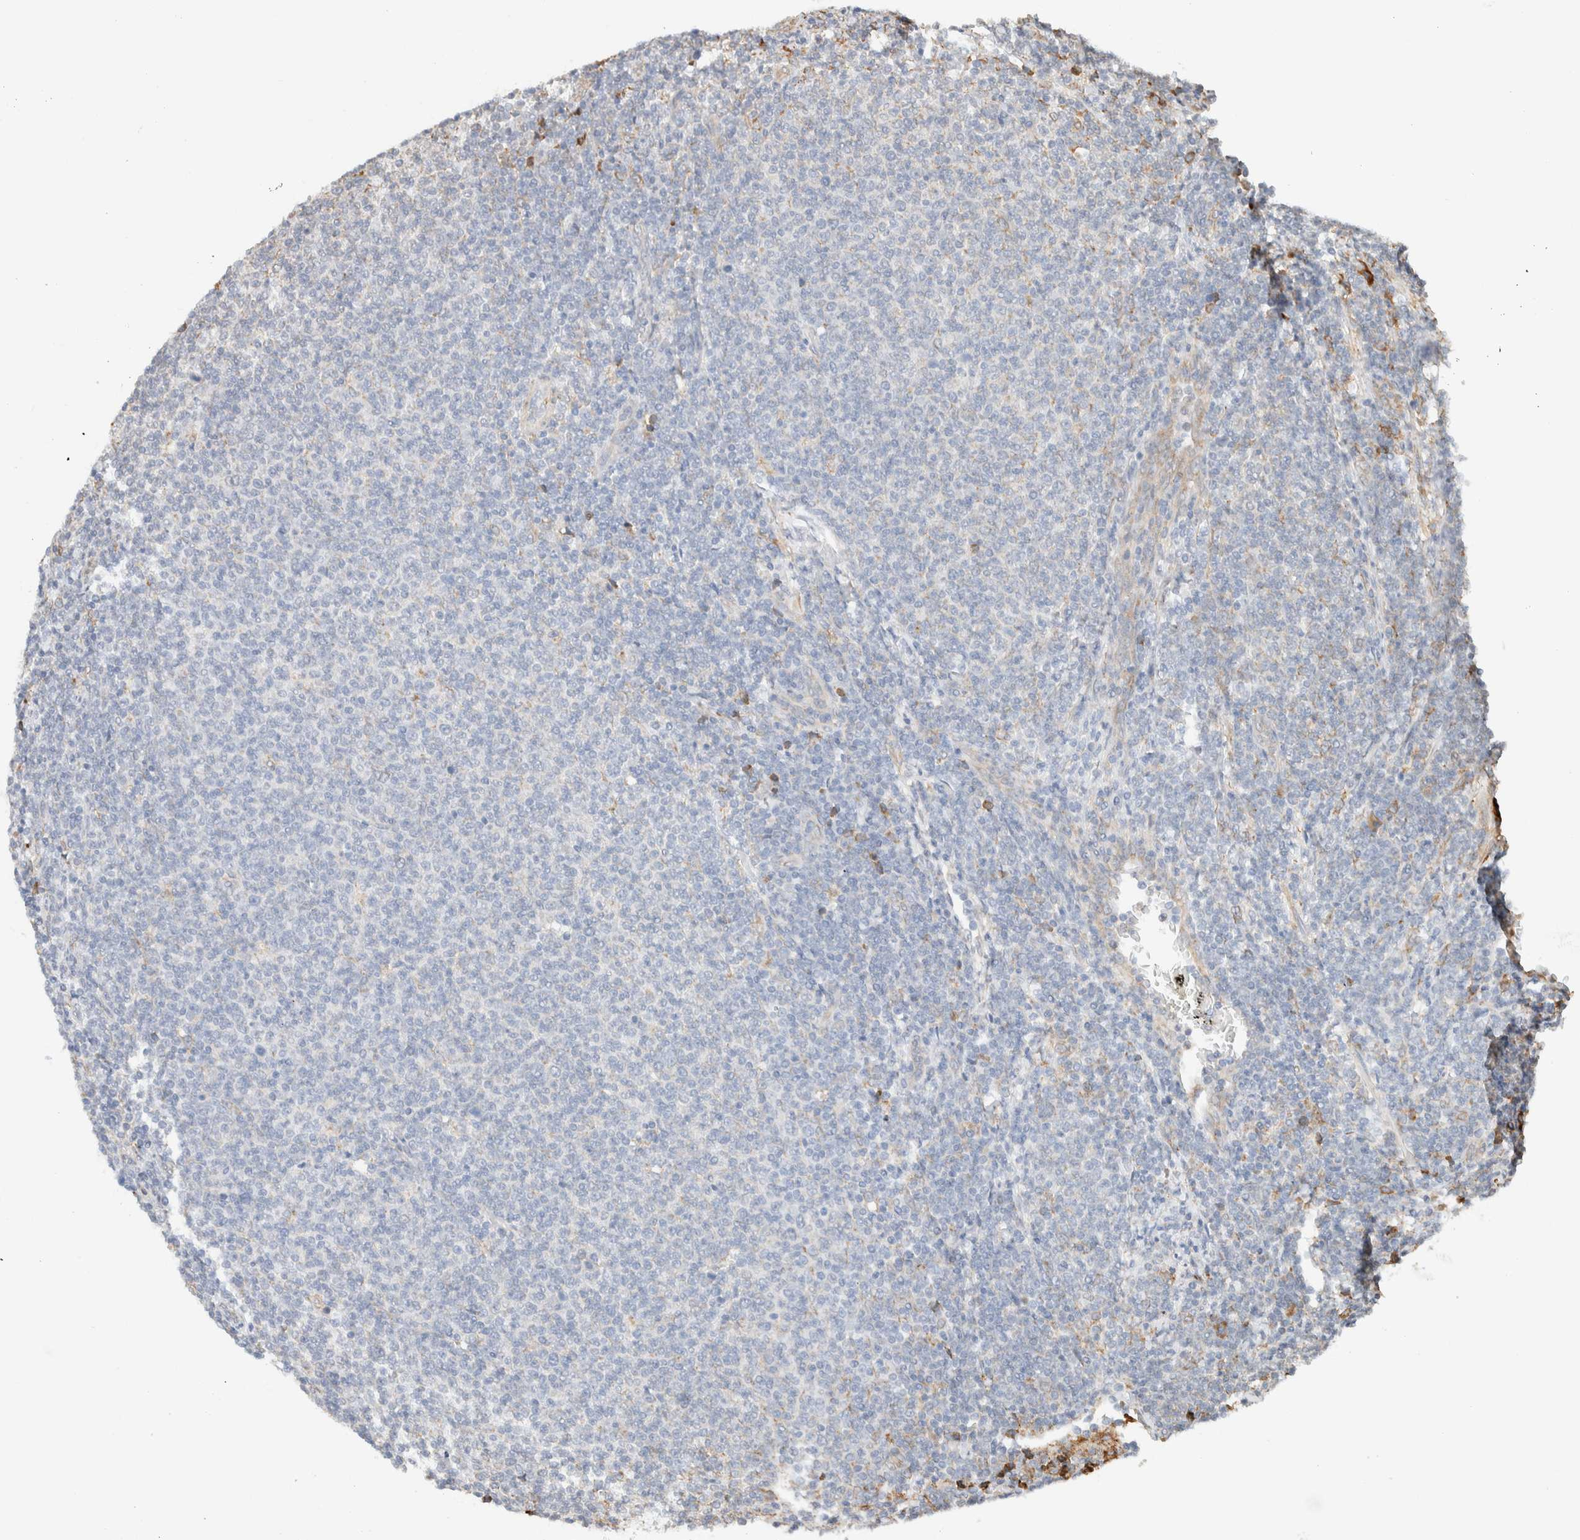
{"staining": {"intensity": "negative", "quantity": "none", "location": "none"}, "tissue": "lymphoma", "cell_type": "Tumor cells", "image_type": "cancer", "snomed": [{"axis": "morphology", "description": "Malignant lymphoma, non-Hodgkin's type, Low grade"}, {"axis": "topography", "description": "Lymph node"}], "caption": "High power microscopy micrograph of an immunohistochemistry (IHC) photomicrograph of lymphoma, revealing no significant expression in tumor cells.", "gene": "INTS1", "patient": {"sex": "male", "age": 66}}